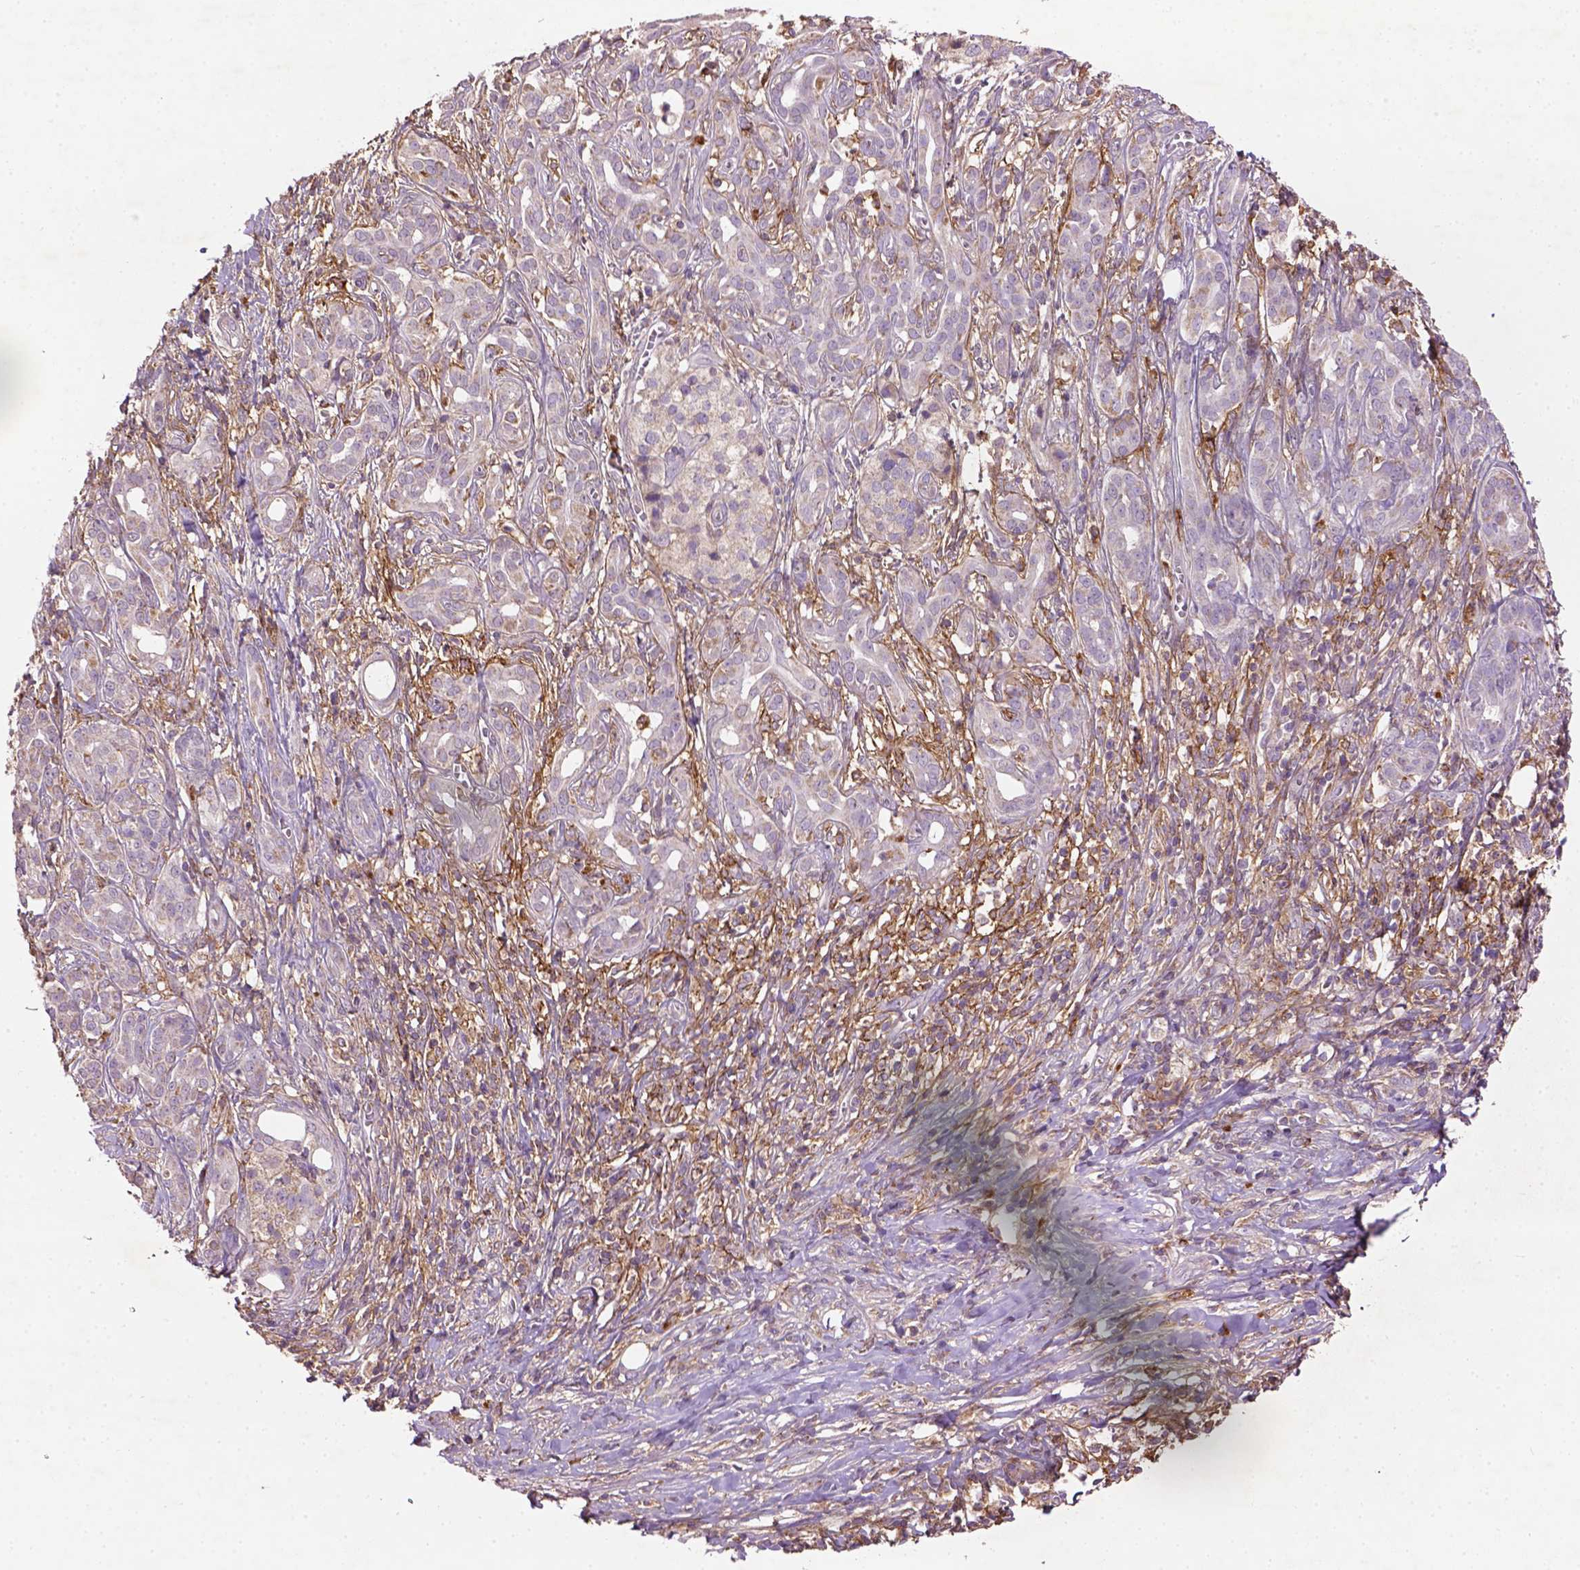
{"staining": {"intensity": "weak", "quantity": "<25%", "location": "cytoplasmic/membranous"}, "tissue": "pancreatic cancer", "cell_type": "Tumor cells", "image_type": "cancer", "snomed": [{"axis": "morphology", "description": "Adenocarcinoma, NOS"}, {"axis": "topography", "description": "Pancreas"}], "caption": "Micrograph shows no protein expression in tumor cells of pancreatic adenocarcinoma tissue. (Brightfield microscopy of DAB immunohistochemistry at high magnification).", "gene": "LRRC3C", "patient": {"sex": "male", "age": 61}}